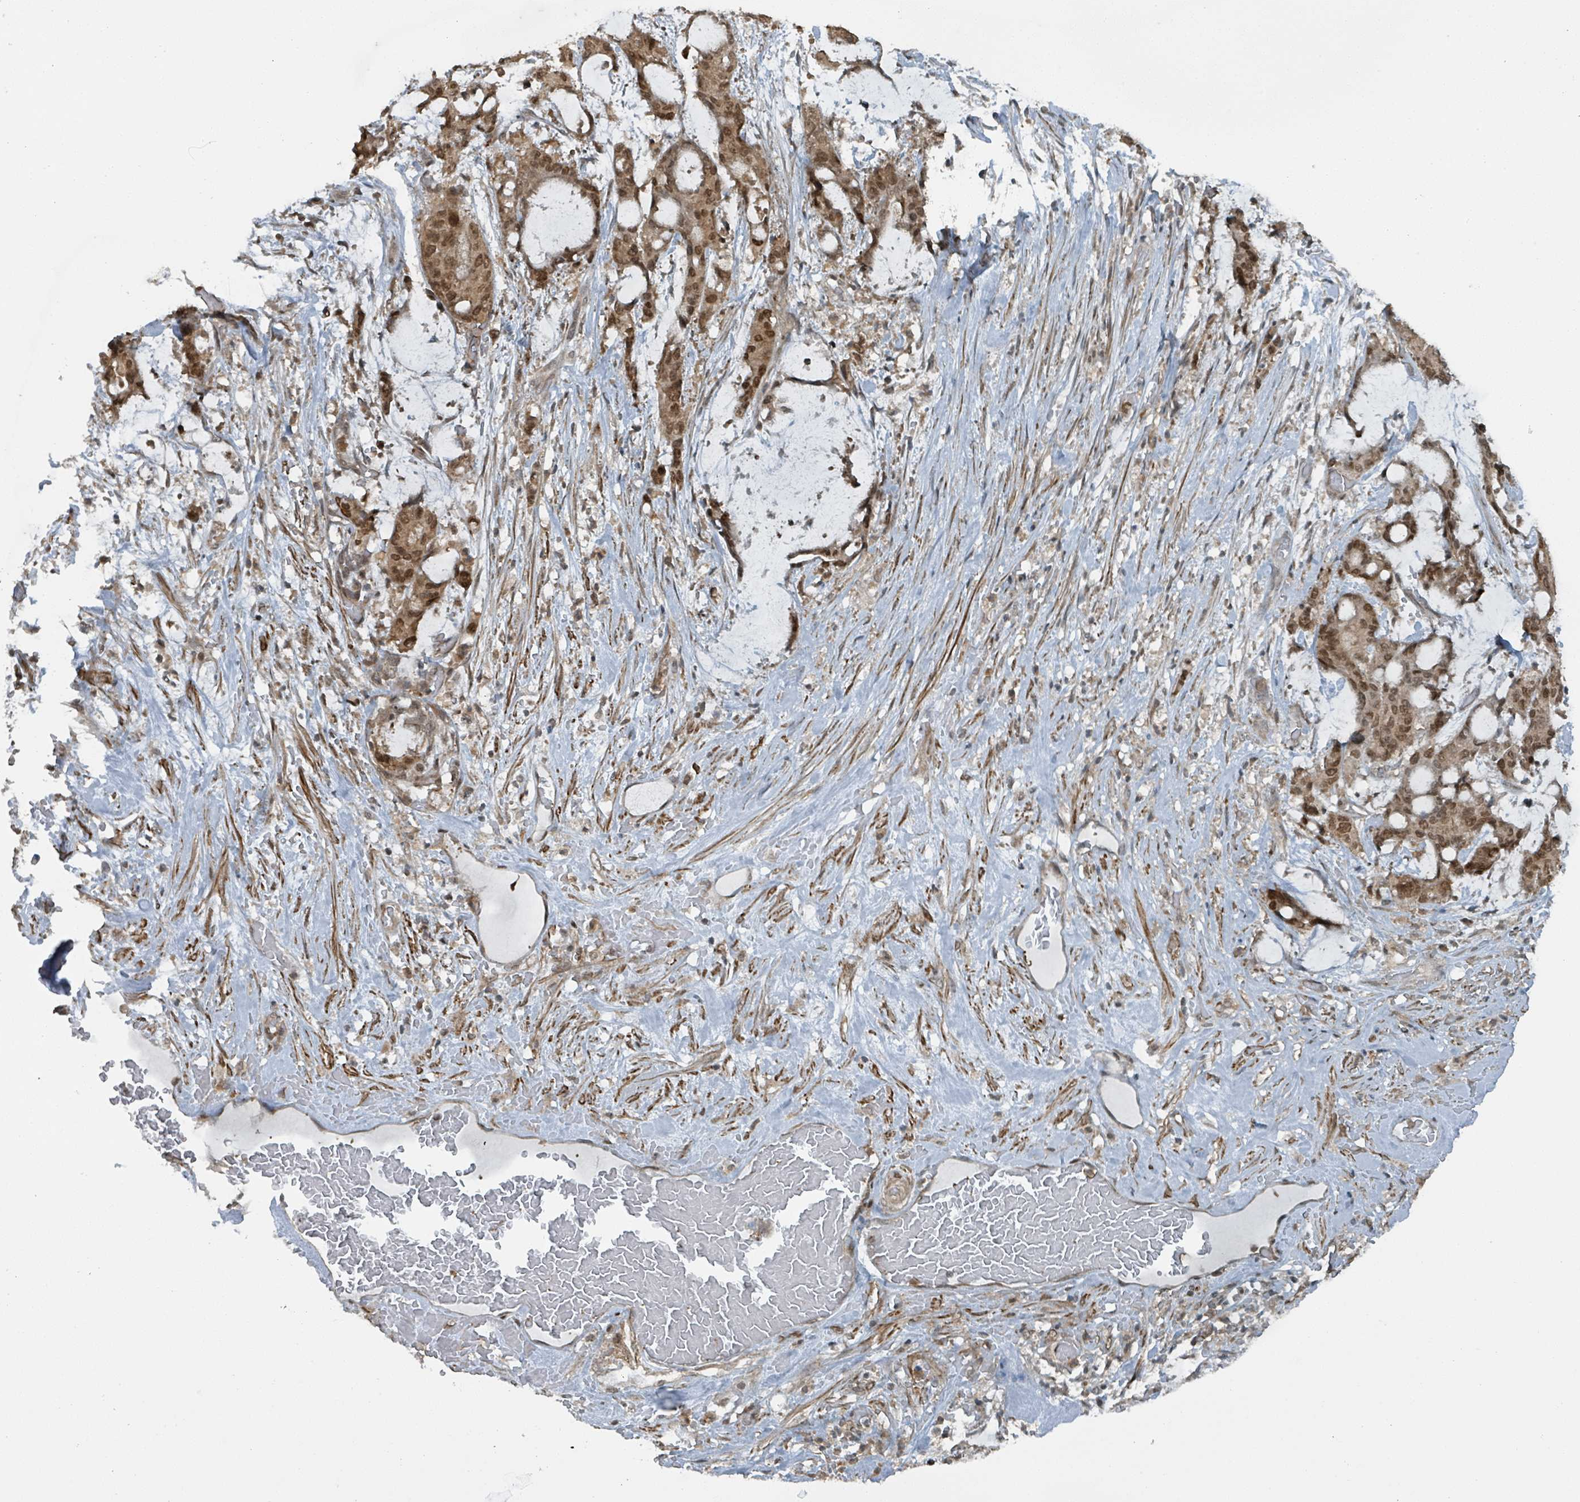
{"staining": {"intensity": "moderate", "quantity": ">75%", "location": "nuclear"}, "tissue": "liver cancer", "cell_type": "Tumor cells", "image_type": "cancer", "snomed": [{"axis": "morphology", "description": "Normal tissue, NOS"}, {"axis": "morphology", "description": "Cholangiocarcinoma"}, {"axis": "topography", "description": "Liver"}, {"axis": "topography", "description": "Peripheral nerve tissue"}], "caption": "Liver cholangiocarcinoma stained for a protein (brown) demonstrates moderate nuclear positive expression in about >75% of tumor cells.", "gene": "PHIP", "patient": {"sex": "female", "age": 73}}